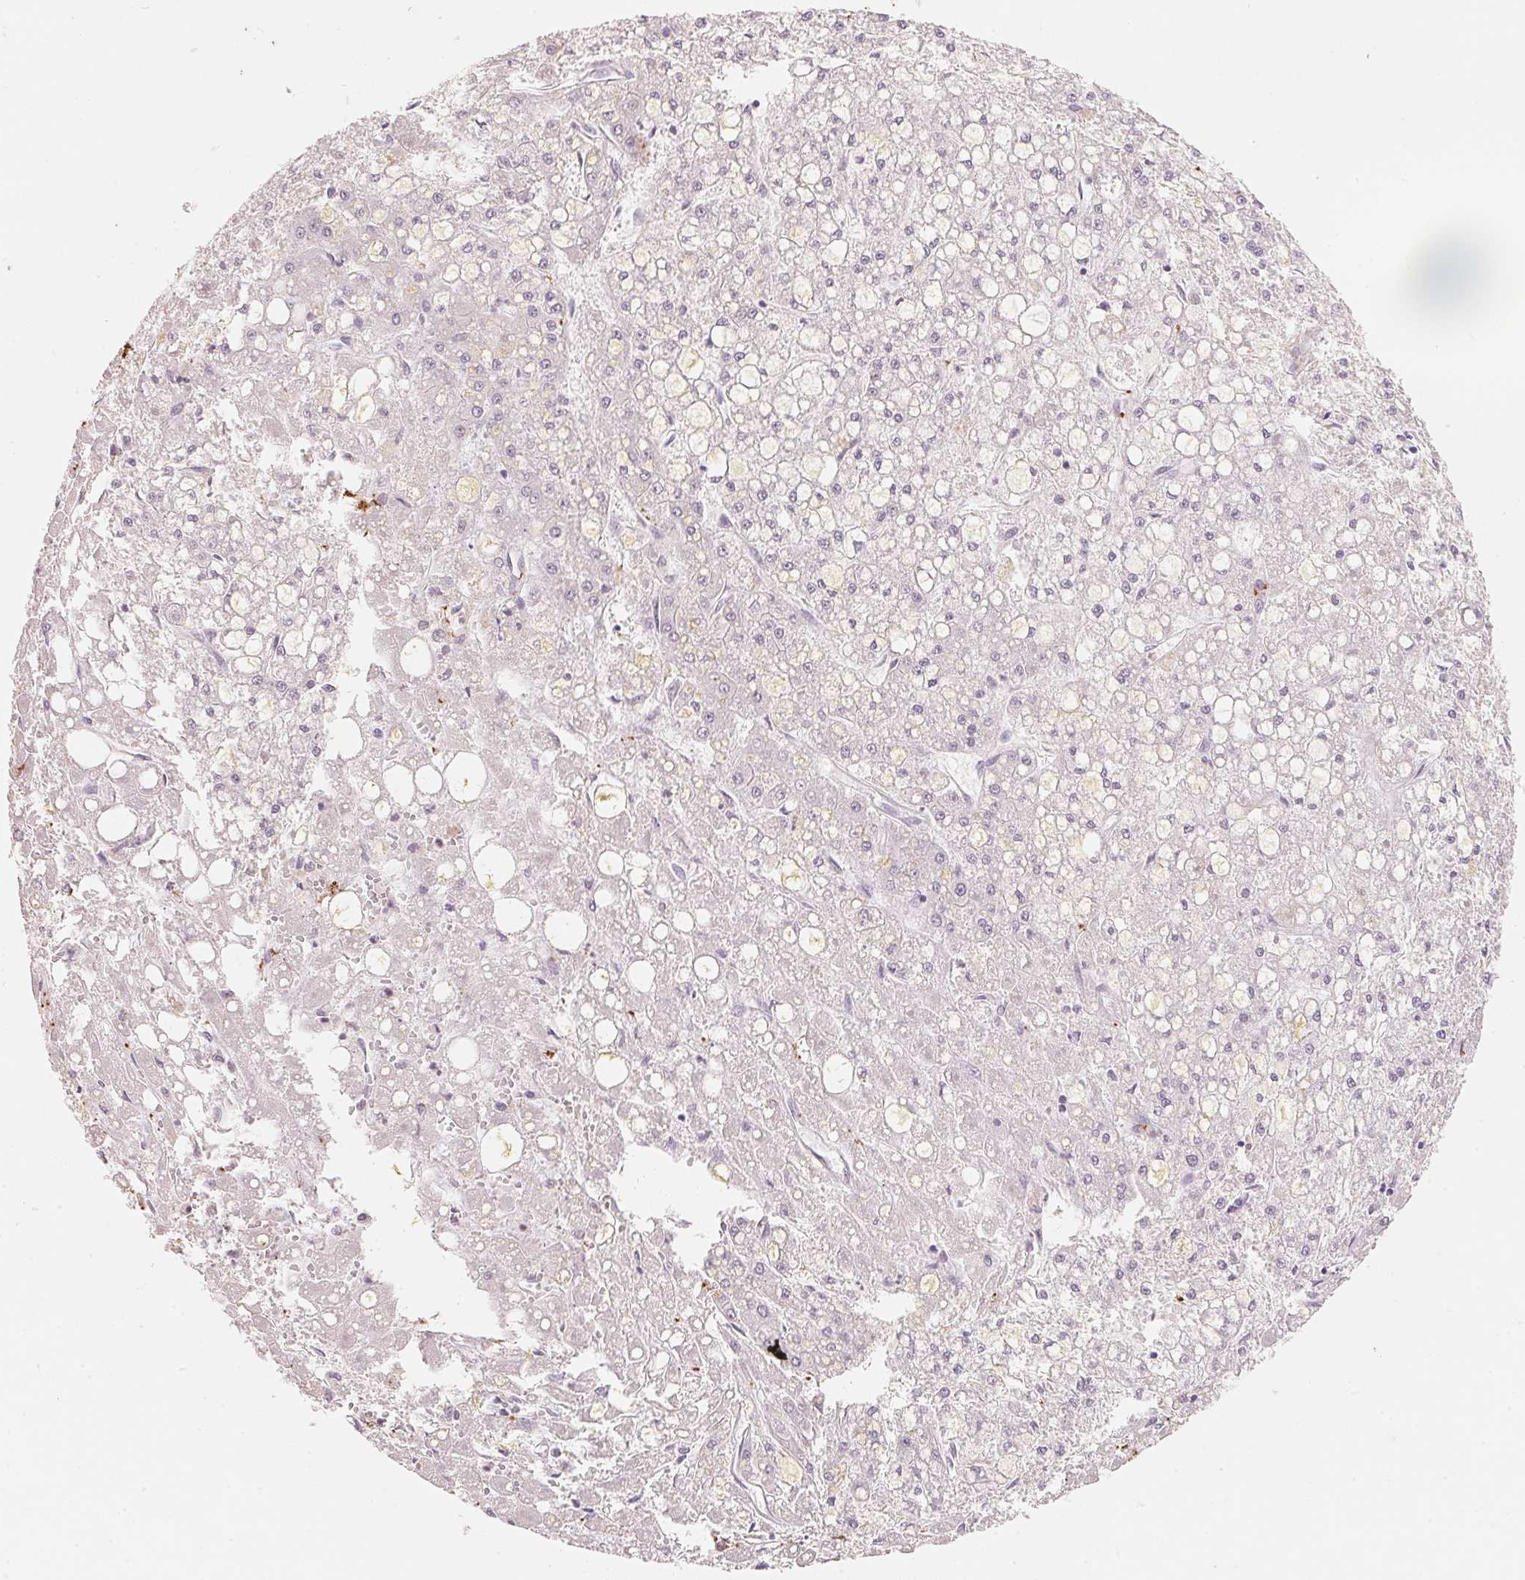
{"staining": {"intensity": "negative", "quantity": "none", "location": "none"}, "tissue": "liver cancer", "cell_type": "Tumor cells", "image_type": "cancer", "snomed": [{"axis": "morphology", "description": "Carcinoma, Hepatocellular, NOS"}, {"axis": "topography", "description": "Liver"}], "caption": "Liver cancer (hepatocellular carcinoma) was stained to show a protein in brown. There is no significant staining in tumor cells. Brightfield microscopy of IHC stained with DAB (3,3'-diaminobenzidine) (brown) and hematoxylin (blue), captured at high magnification.", "gene": "ARHGAP22", "patient": {"sex": "male", "age": 67}}